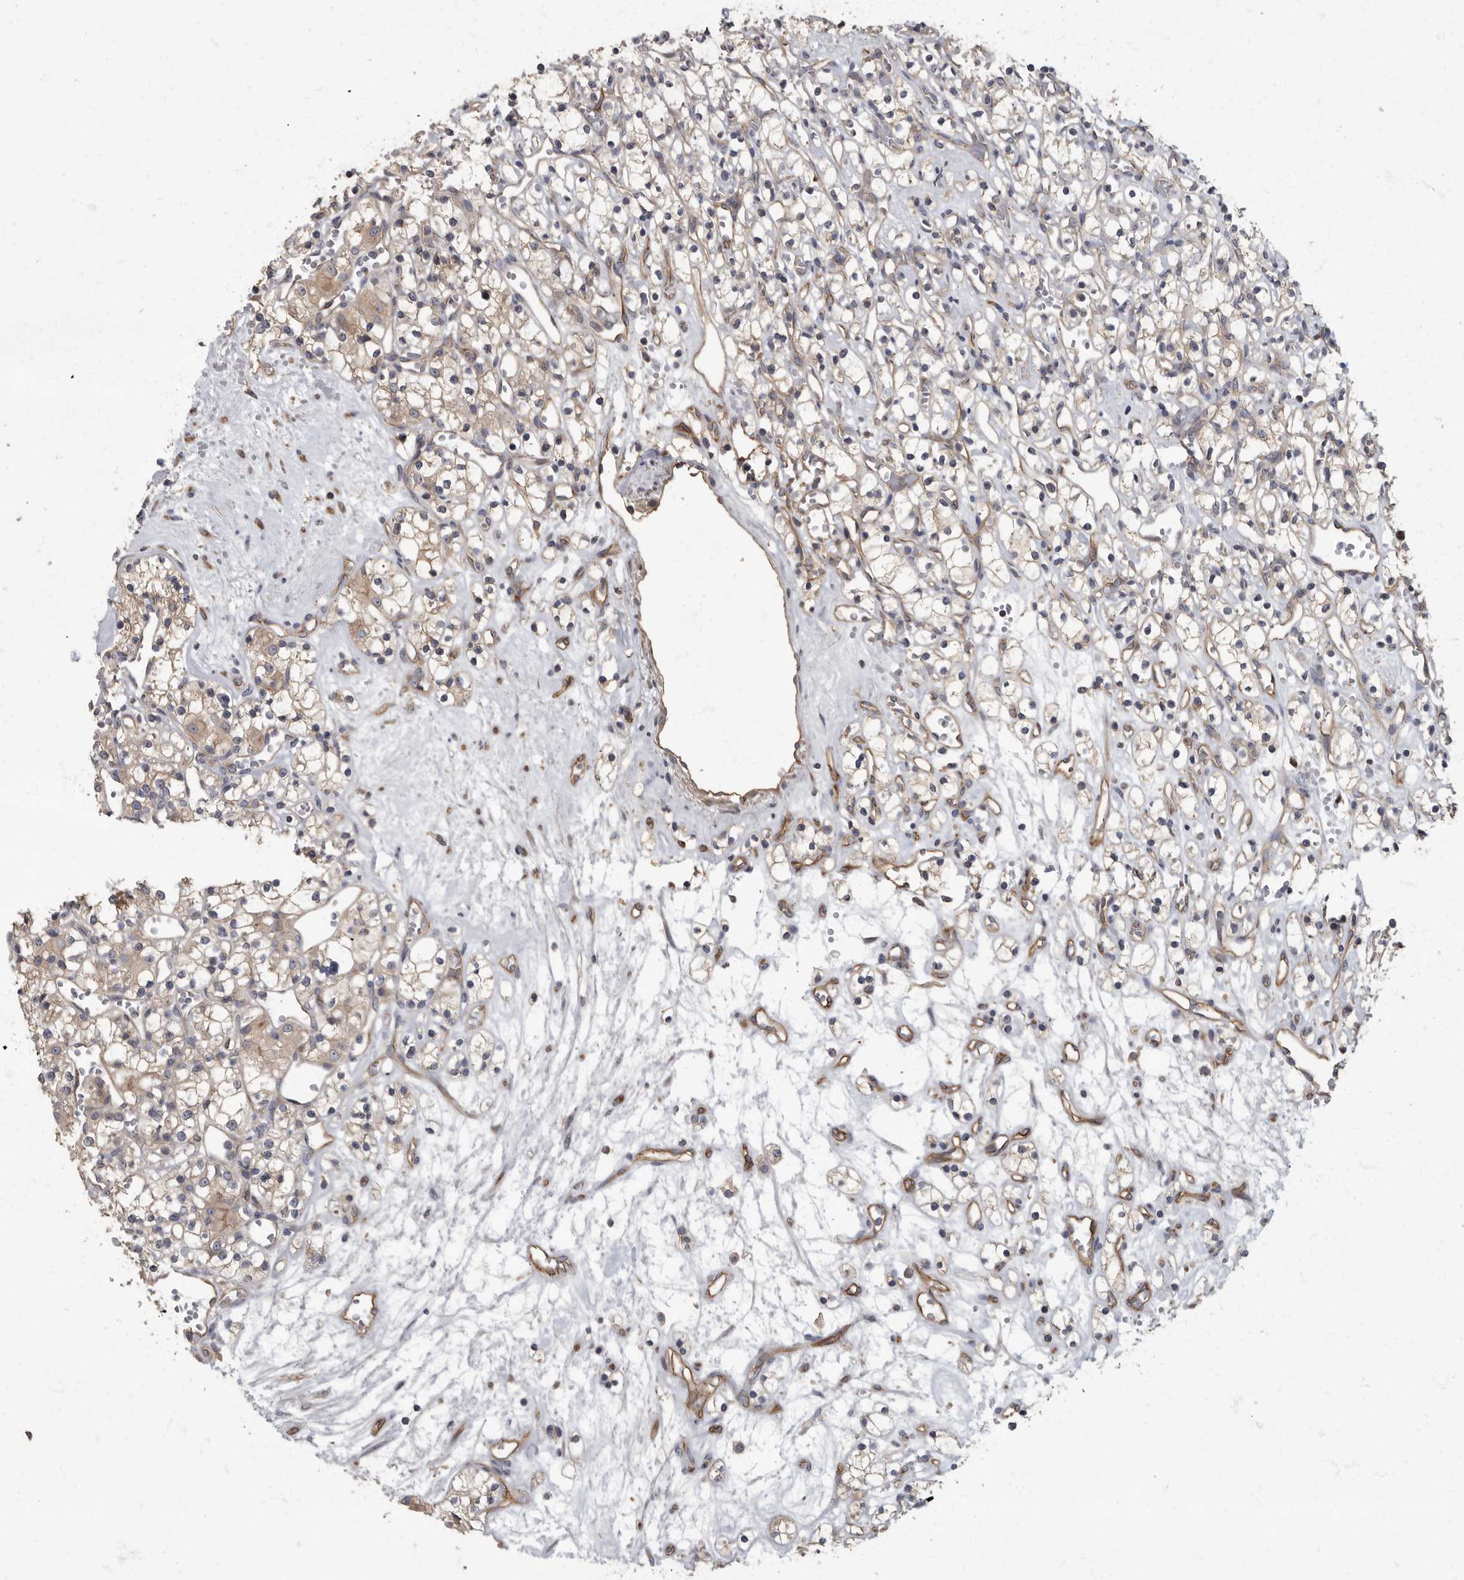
{"staining": {"intensity": "weak", "quantity": "<25%", "location": "cytoplasmic/membranous"}, "tissue": "renal cancer", "cell_type": "Tumor cells", "image_type": "cancer", "snomed": [{"axis": "morphology", "description": "Adenocarcinoma, NOS"}, {"axis": "topography", "description": "Kidney"}], "caption": "This photomicrograph is of adenocarcinoma (renal) stained with immunohistochemistry (IHC) to label a protein in brown with the nuclei are counter-stained blue. There is no positivity in tumor cells.", "gene": "PDK1", "patient": {"sex": "female", "age": 59}}